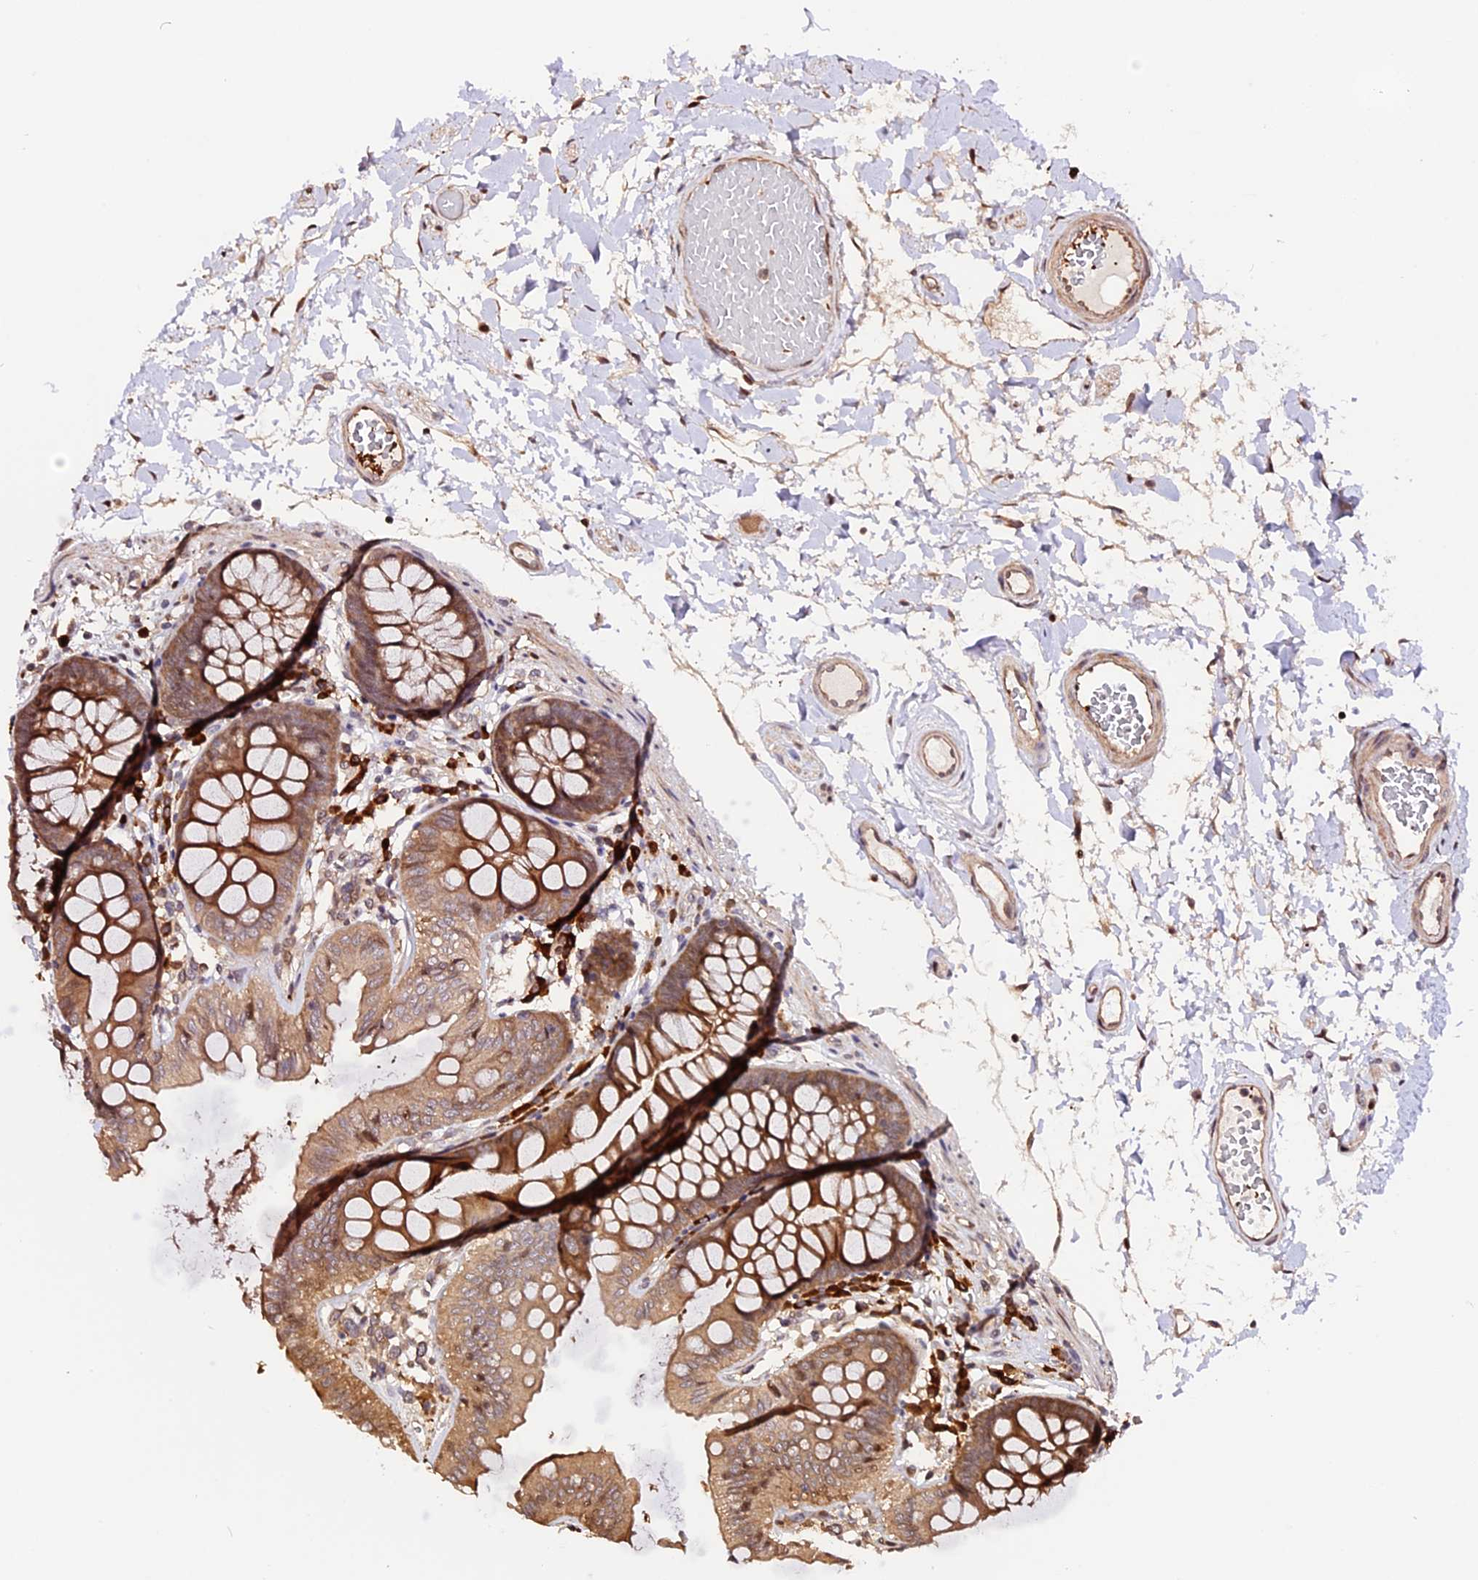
{"staining": {"intensity": "moderate", "quantity": ">75%", "location": "cytoplasmic/membranous,nuclear"}, "tissue": "colon", "cell_type": "Endothelial cells", "image_type": "normal", "snomed": [{"axis": "morphology", "description": "Normal tissue, NOS"}, {"axis": "topography", "description": "Colon"}], "caption": "Immunohistochemistry photomicrograph of benign colon stained for a protein (brown), which reveals medium levels of moderate cytoplasmic/membranous,nuclear positivity in about >75% of endothelial cells.", "gene": "HERPUD1", "patient": {"sex": "male", "age": 84}}